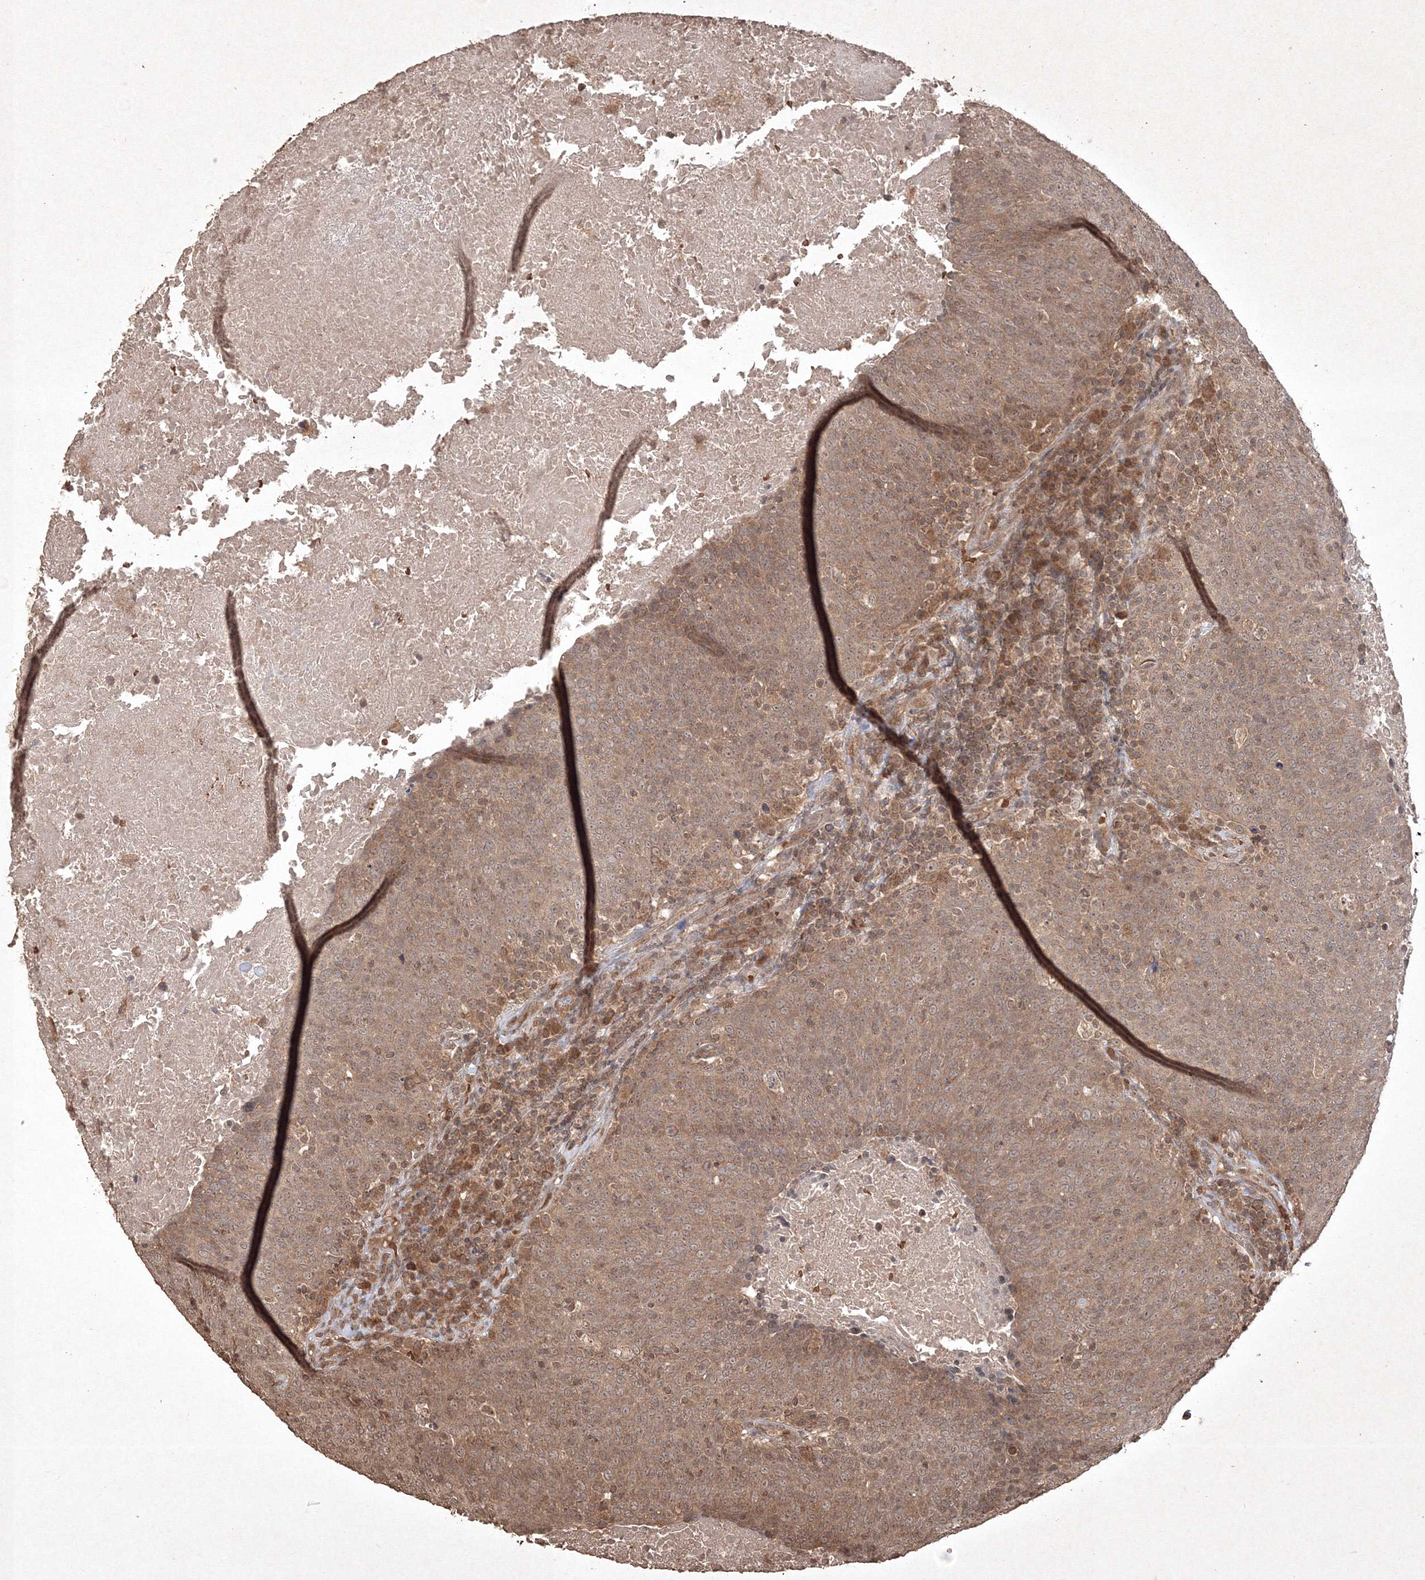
{"staining": {"intensity": "moderate", "quantity": ">75%", "location": "cytoplasmic/membranous"}, "tissue": "head and neck cancer", "cell_type": "Tumor cells", "image_type": "cancer", "snomed": [{"axis": "morphology", "description": "Squamous cell carcinoma, NOS"}, {"axis": "morphology", "description": "Squamous cell carcinoma, metastatic, NOS"}, {"axis": "topography", "description": "Lymph node"}, {"axis": "topography", "description": "Head-Neck"}], "caption": "Head and neck cancer stained with DAB IHC displays medium levels of moderate cytoplasmic/membranous staining in approximately >75% of tumor cells.", "gene": "PELI3", "patient": {"sex": "male", "age": 62}}